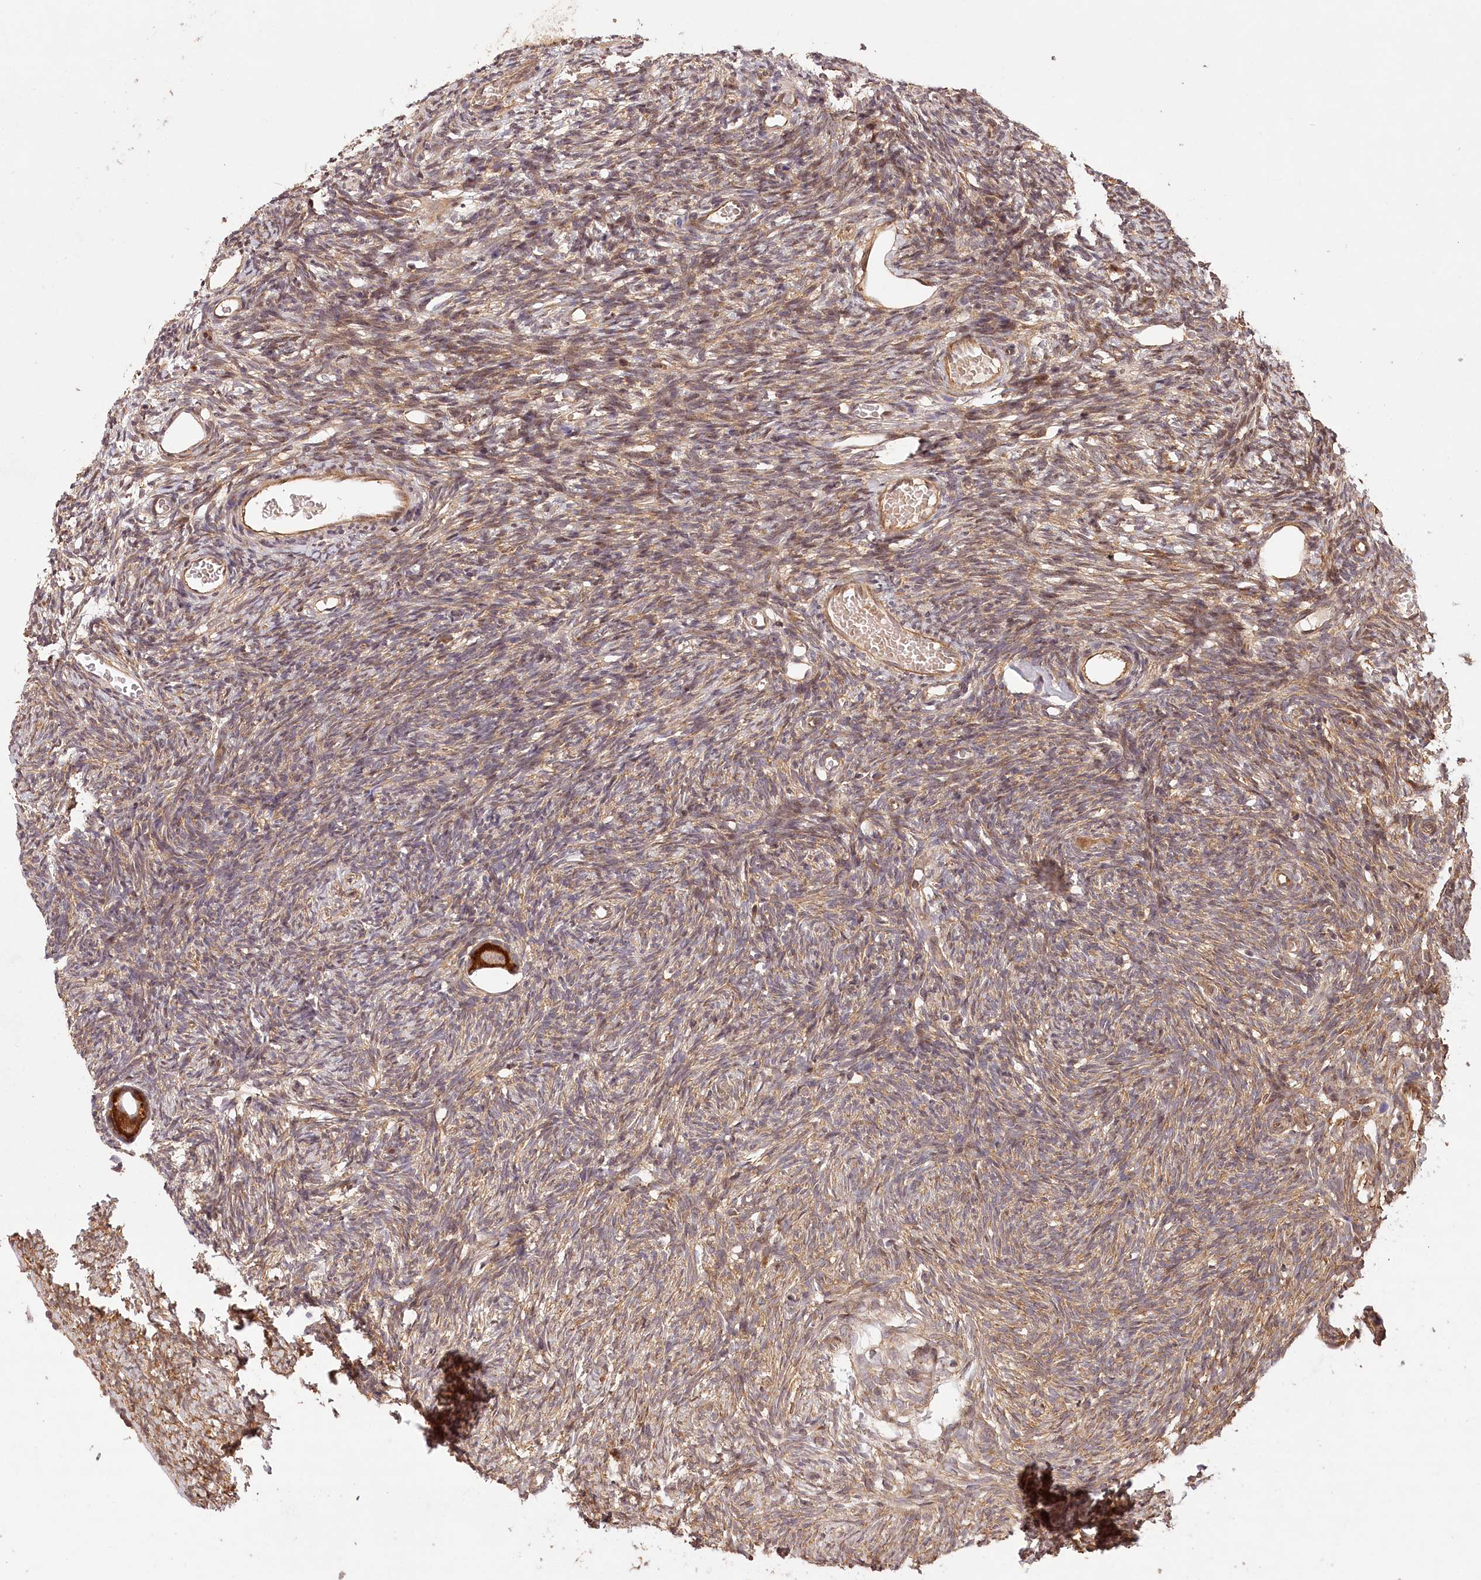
{"staining": {"intensity": "strong", "quantity": ">75%", "location": "cytoplasmic/membranous"}, "tissue": "ovary", "cell_type": "Follicle cells", "image_type": "normal", "snomed": [{"axis": "morphology", "description": "Normal tissue, NOS"}, {"axis": "topography", "description": "Ovary"}], "caption": "Immunohistochemical staining of normal human ovary displays high levels of strong cytoplasmic/membranous expression in approximately >75% of follicle cells. Using DAB (3,3'-diaminobenzidine) (brown) and hematoxylin (blue) stains, captured at high magnification using brightfield microscopy.", "gene": "LSS", "patient": {"sex": "female", "age": 35}}